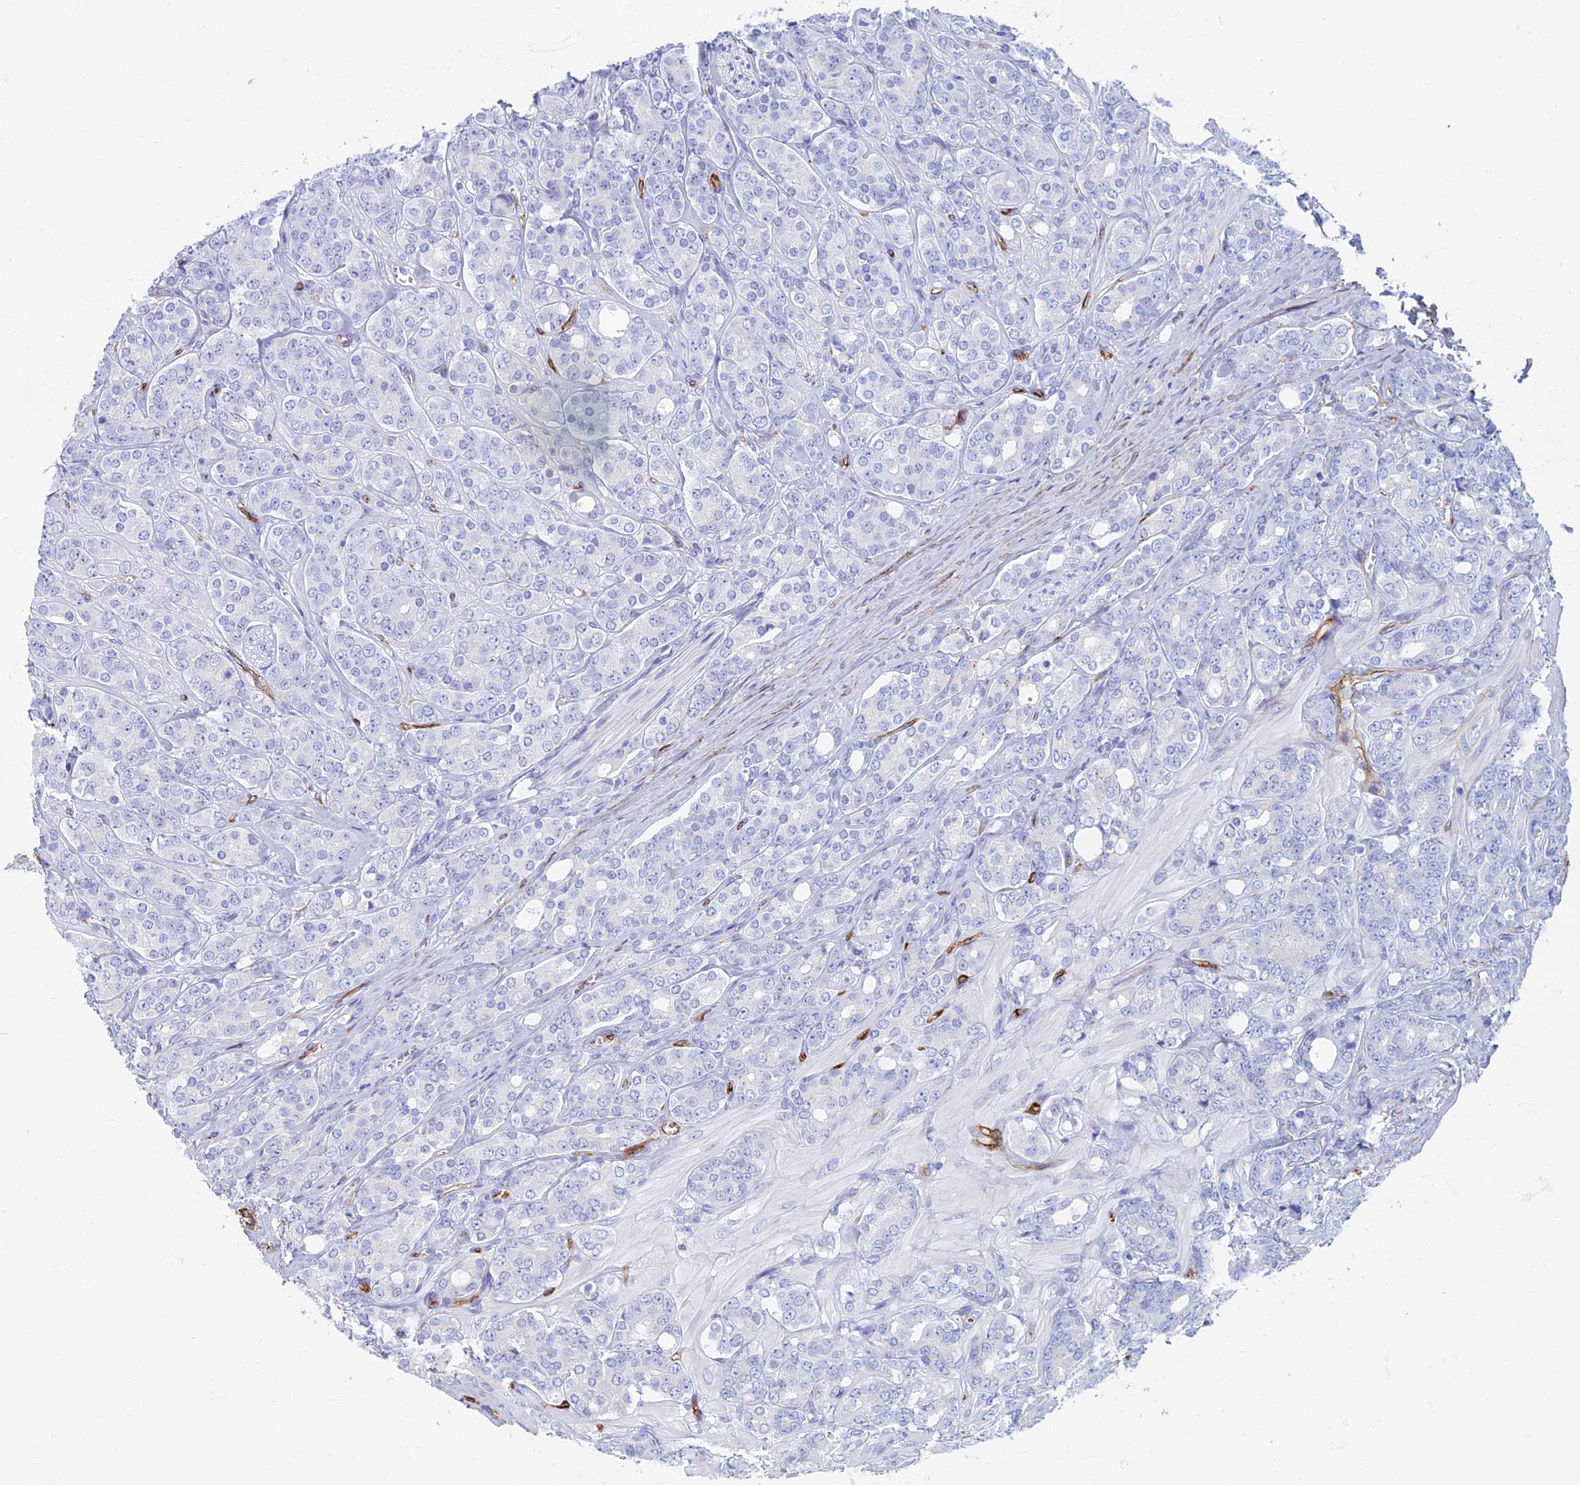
{"staining": {"intensity": "negative", "quantity": "none", "location": "none"}, "tissue": "prostate cancer", "cell_type": "Tumor cells", "image_type": "cancer", "snomed": [{"axis": "morphology", "description": "Adenocarcinoma, High grade"}, {"axis": "topography", "description": "Prostate"}], "caption": "The image reveals no staining of tumor cells in high-grade adenocarcinoma (prostate).", "gene": "ETFRF1", "patient": {"sex": "male", "age": 62}}